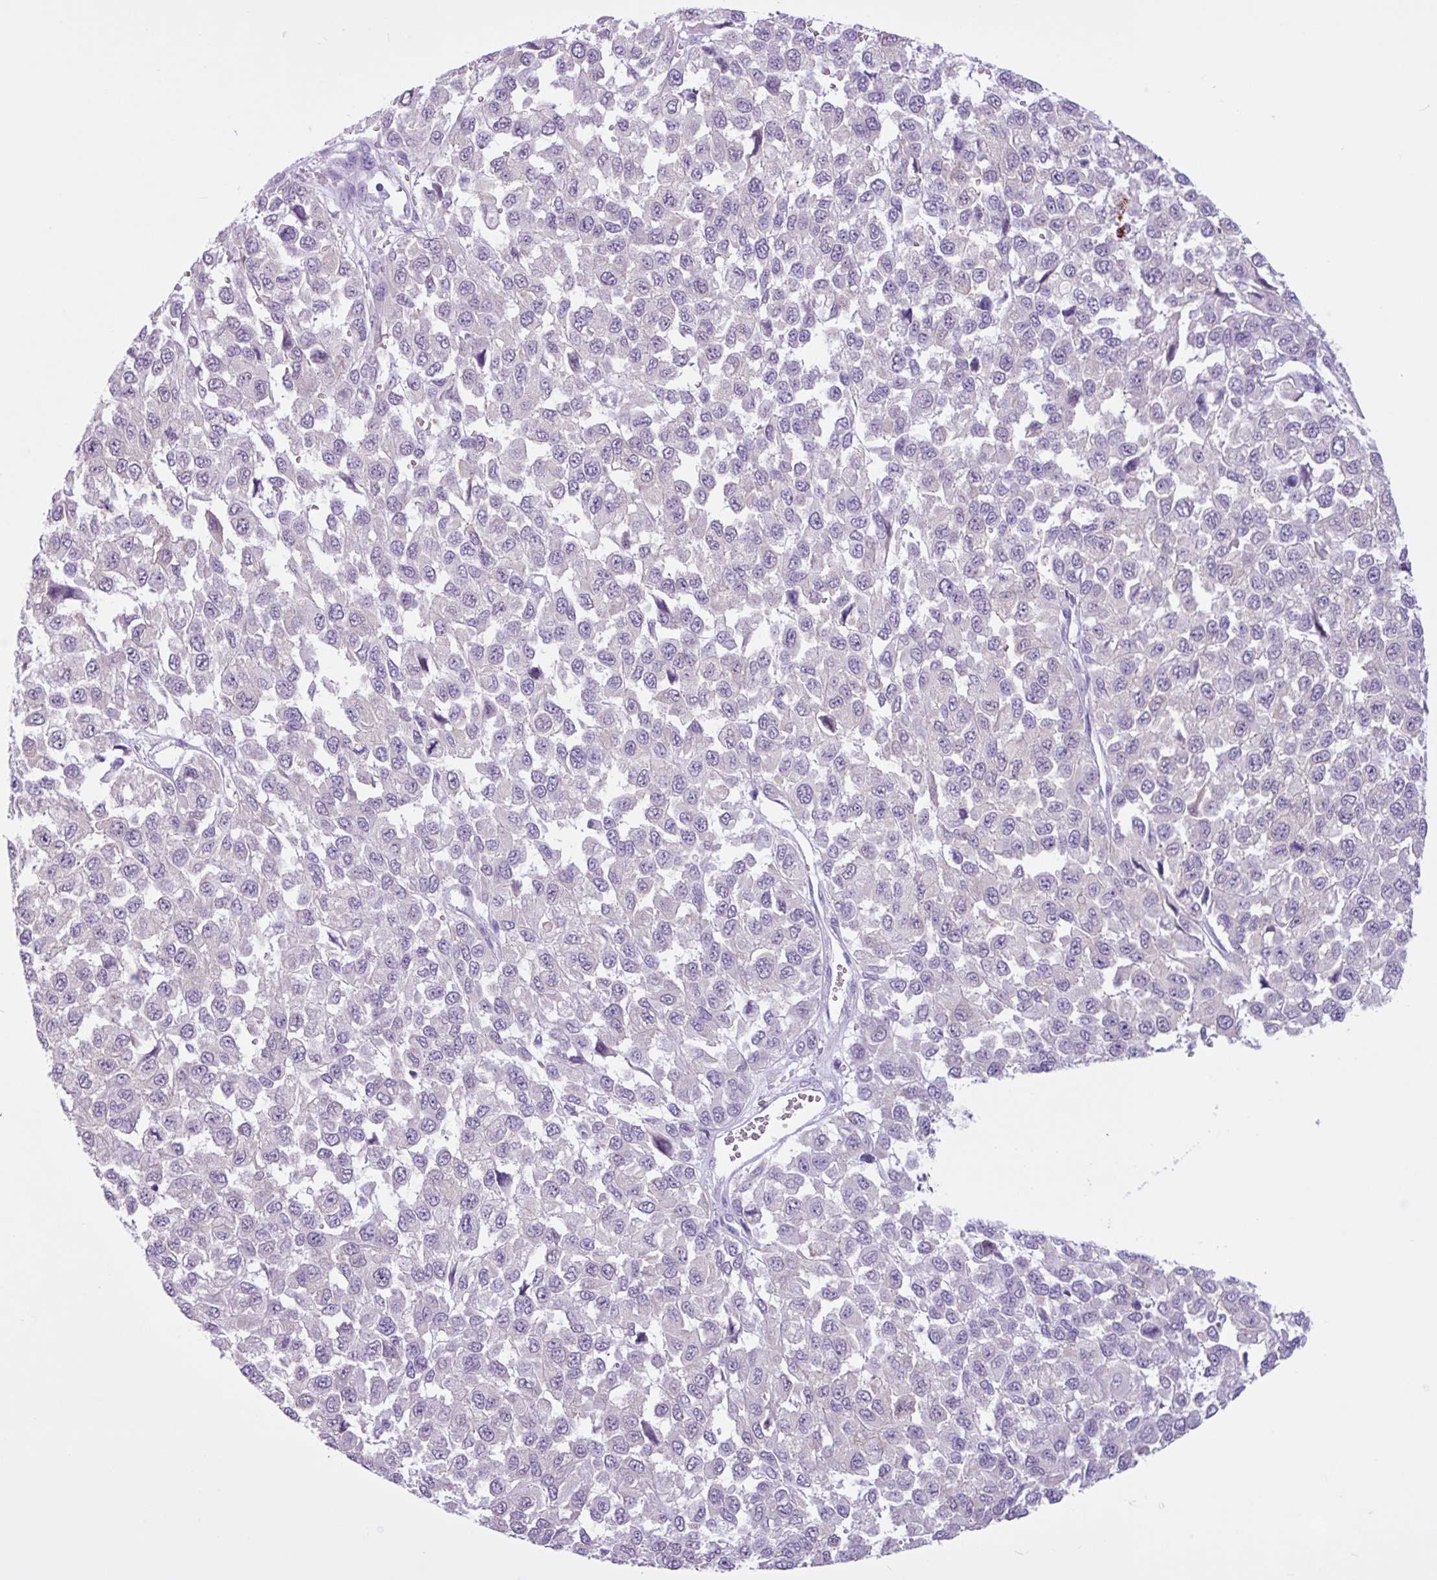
{"staining": {"intensity": "negative", "quantity": "none", "location": "none"}, "tissue": "melanoma", "cell_type": "Tumor cells", "image_type": "cancer", "snomed": [{"axis": "morphology", "description": "Malignant melanoma, NOS"}, {"axis": "topography", "description": "Skin"}], "caption": "A photomicrograph of human malignant melanoma is negative for staining in tumor cells. (DAB immunohistochemistry visualized using brightfield microscopy, high magnification).", "gene": "TMEM178A", "patient": {"sex": "male", "age": 62}}